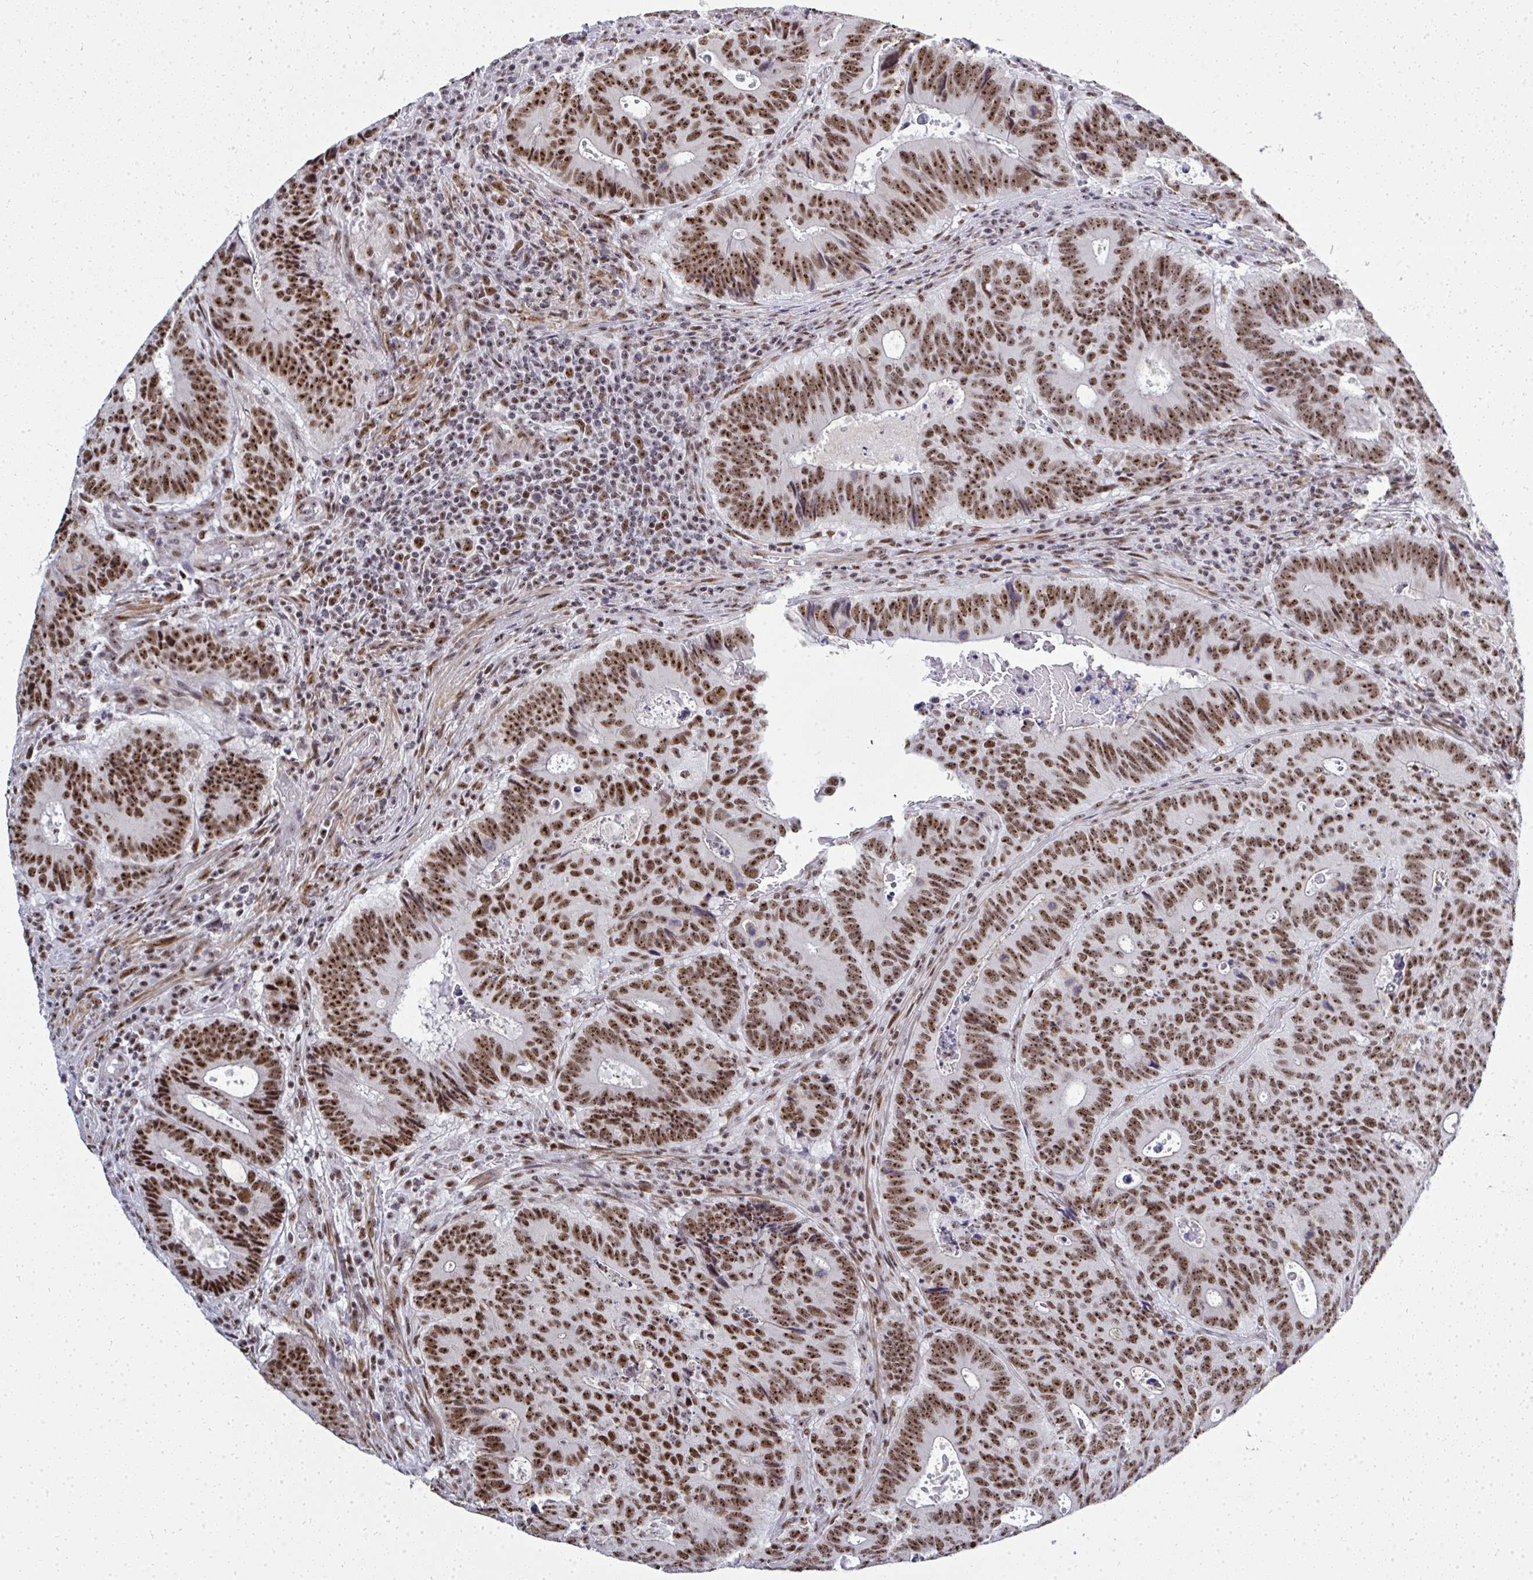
{"staining": {"intensity": "moderate", "quantity": ">75%", "location": "nuclear"}, "tissue": "colorectal cancer", "cell_type": "Tumor cells", "image_type": "cancer", "snomed": [{"axis": "morphology", "description": "Adenocarcinoma, NOS"}, {"axis": "topography", "description": "Colon"}], "caption": "The histopathology image exhibits staining of colorectal cancer (adenocarcinoma), revealing moderate nuclear protein expression (brown color) within tumor cells.", "gene": "SIRT7", "patient": {"sex": "male", "age": 62}}